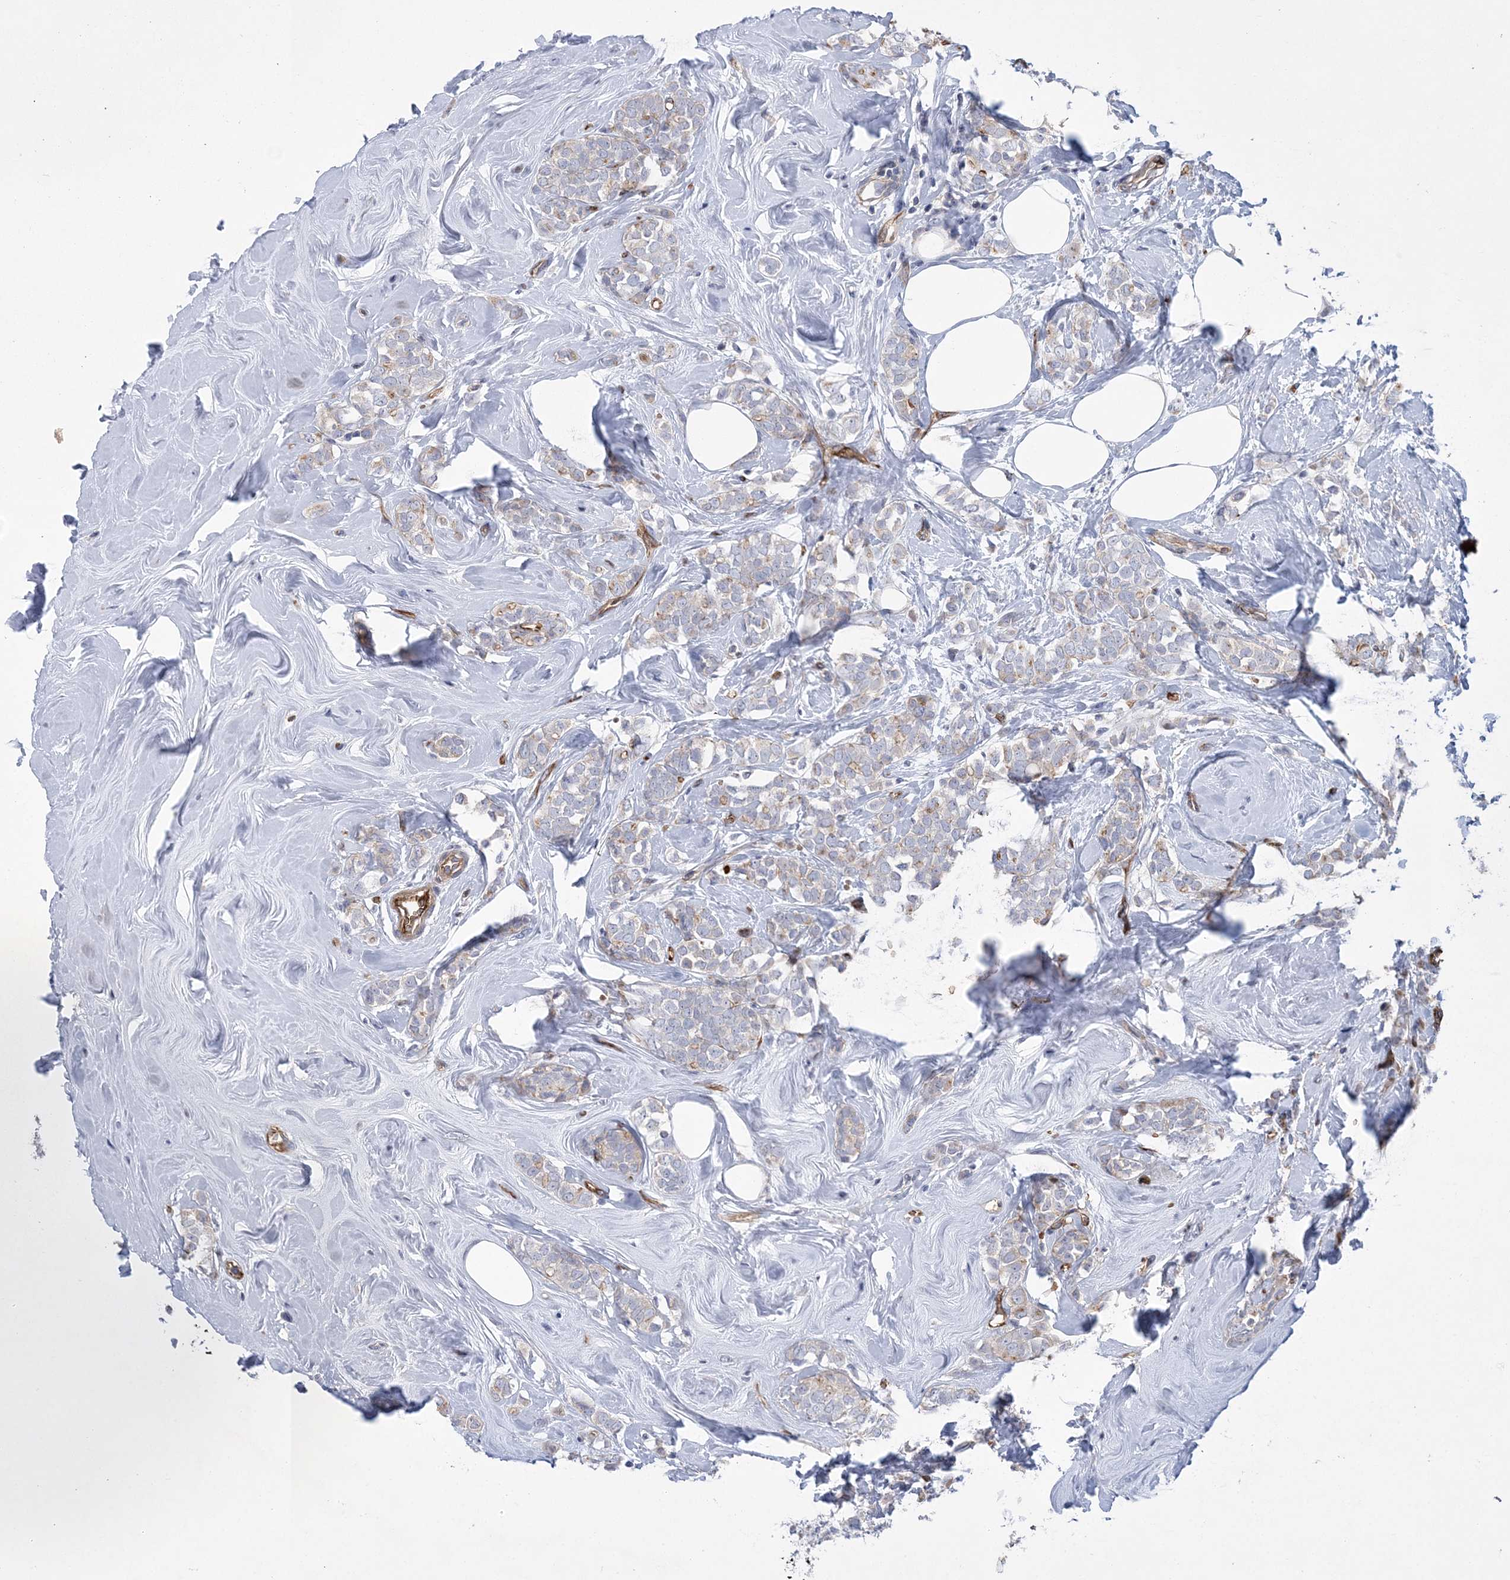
{"staining": {"intensity": "negative", "quantity": "none", "location": "none"}, "tissue": "breast cancer", "cell_type": "Tumor cells", "image_type": "cancer", "snomed": [{"axis": "morphology", "description": "Lobular carcinoma"}, {"axis": "topography", "description": "Breast"}], "caption": "Breast cancer (lobular carcinoma) was stained to show a protein in brown. There is no significant positivity in tumor cells. (Stains: DAB IHC with hematoxylin counter stain, Microscopy: brightfield microscopy at high magnification).", "gene": "CALN1", "patient": {"sex": "female", "age": 47}}